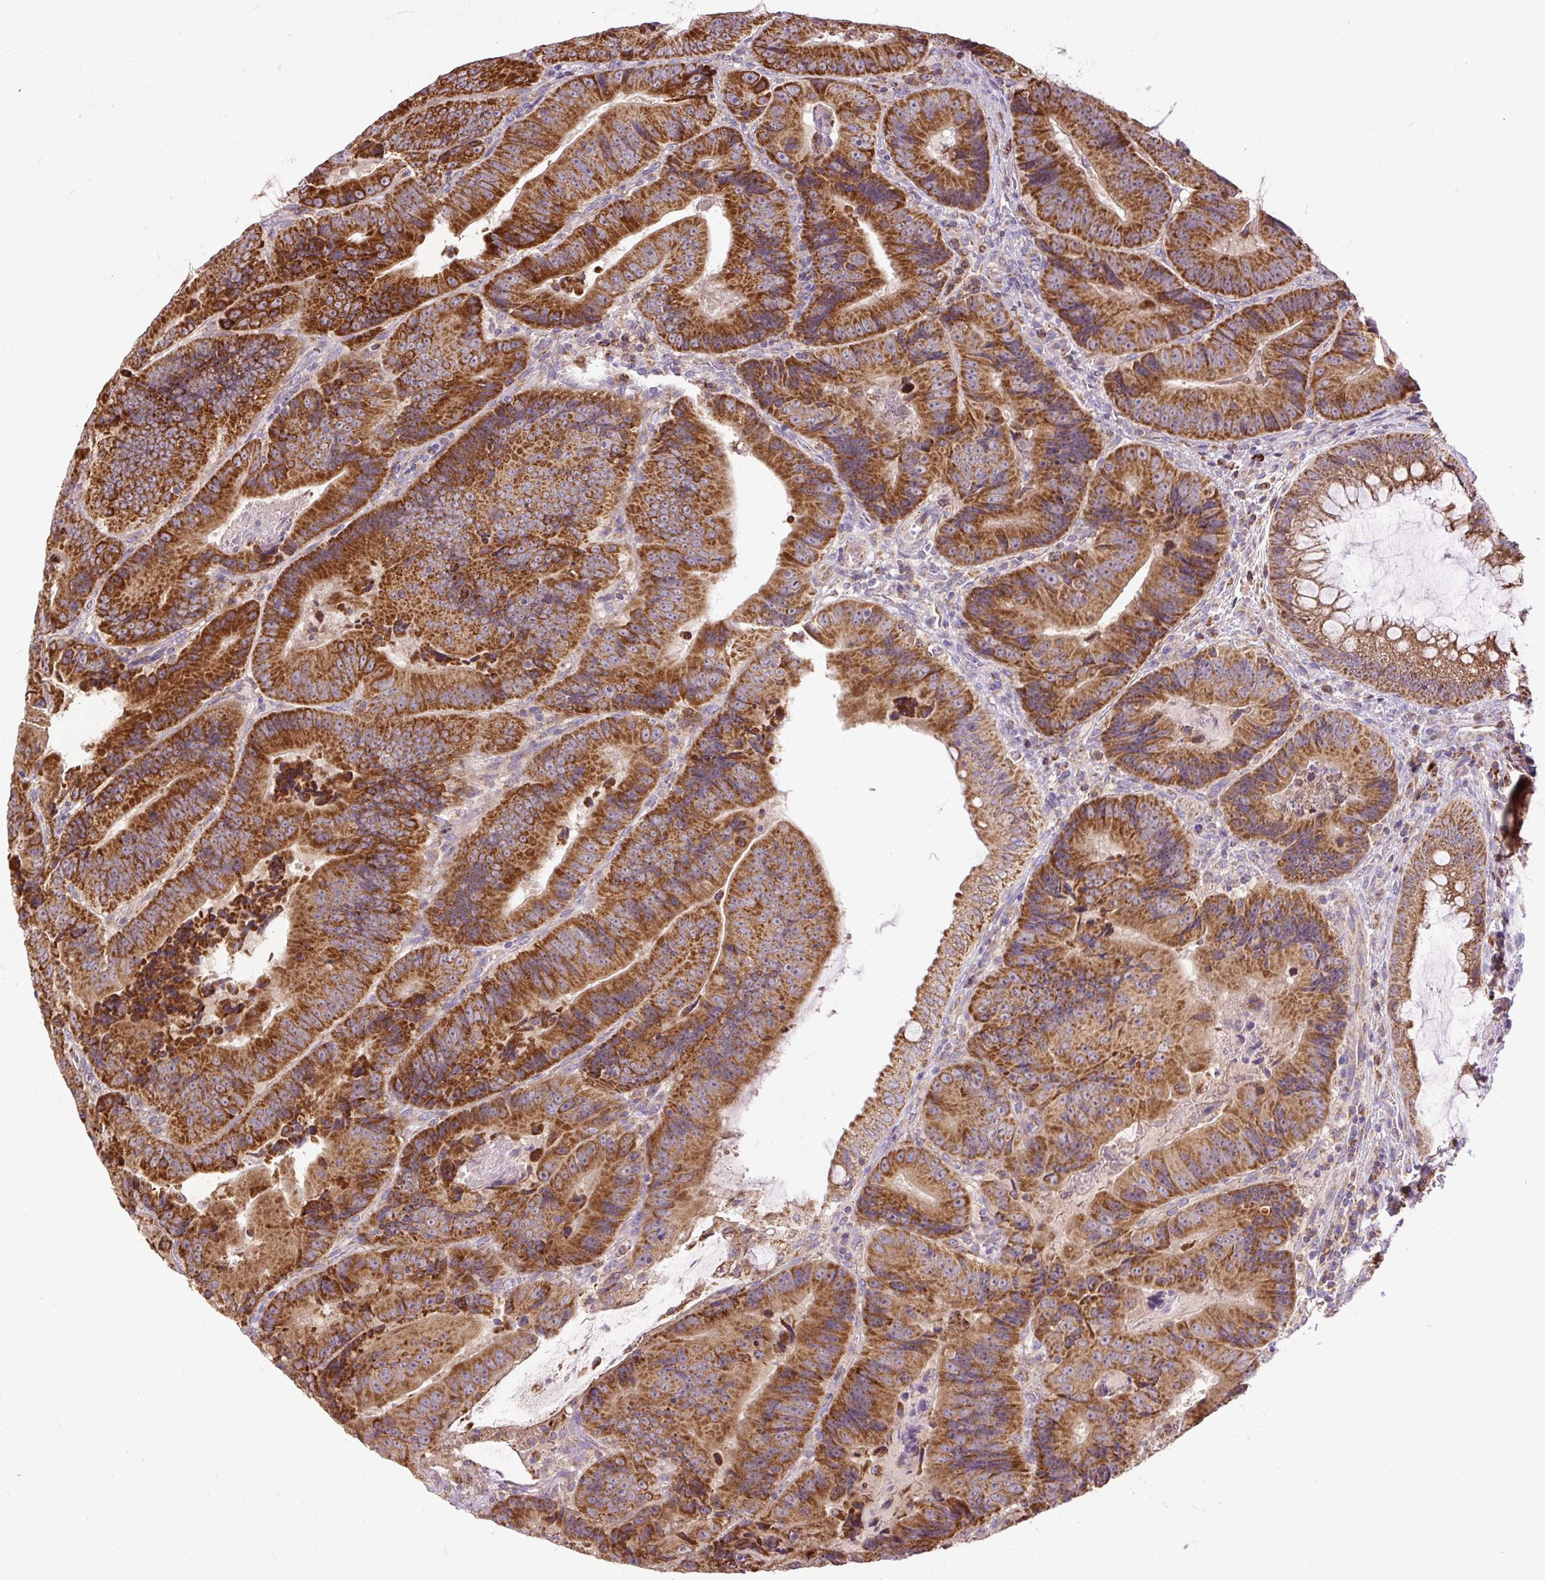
{"staining": {"intensity": "strong", "quantity": ">75%", "location": "cytoplasmic/membranous"}, "tissue": "colorectal cancer", "cell_type": "Tumor cells", "image_type": "cancer", "snomed": [{"axis": "morphology", "description": "Adenocarcinoma, NOS"}, {"axis": "topography", "description": "Colon"}], "caption": "Protein staining of colorectal adenocarcinoma tissue exhibits strong cytoplasmic/membranous expression in approximately >75% of tumor cells. Nuclei are stained in blue.", "gene": "TM2D3", "patient": {"sex": "female", "age": 86}}